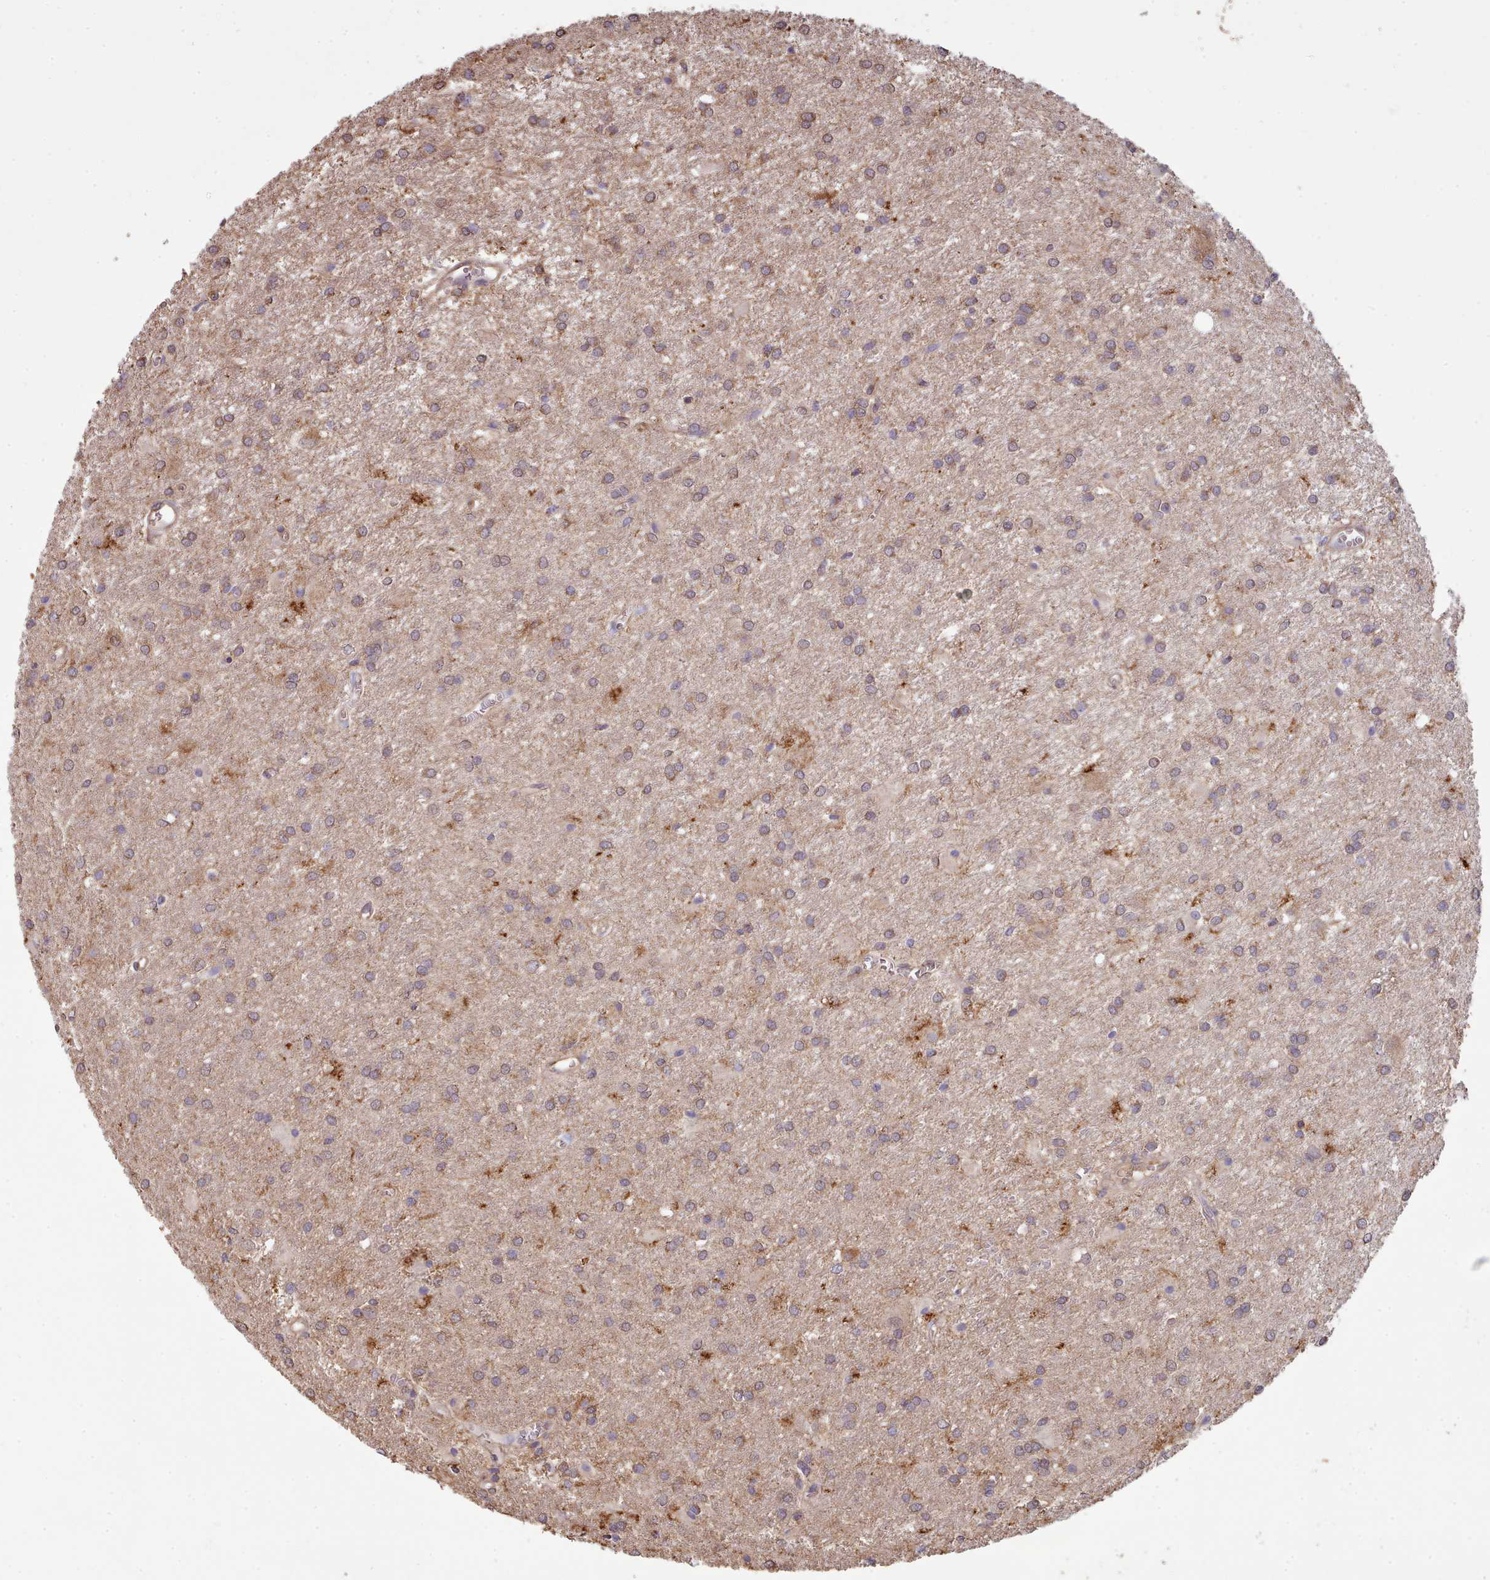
{"staining": {"intensity": "weak", "quantity": "<25%", "location": "cytoplasmic/membranous"}, "tissue": "glioma", "cell_type": "Tumor cells", "image_type": "cancer", "snomed": [{"axis": "morphology", "description": "Glioma, malignant, High grade"}, {"axis": "topography", "description": "Brain"}], "caption": "IHC of glioma displays no expression in tumor cells.", "gene": "METRN", "patient": {"sex": "female", "age": 50}}